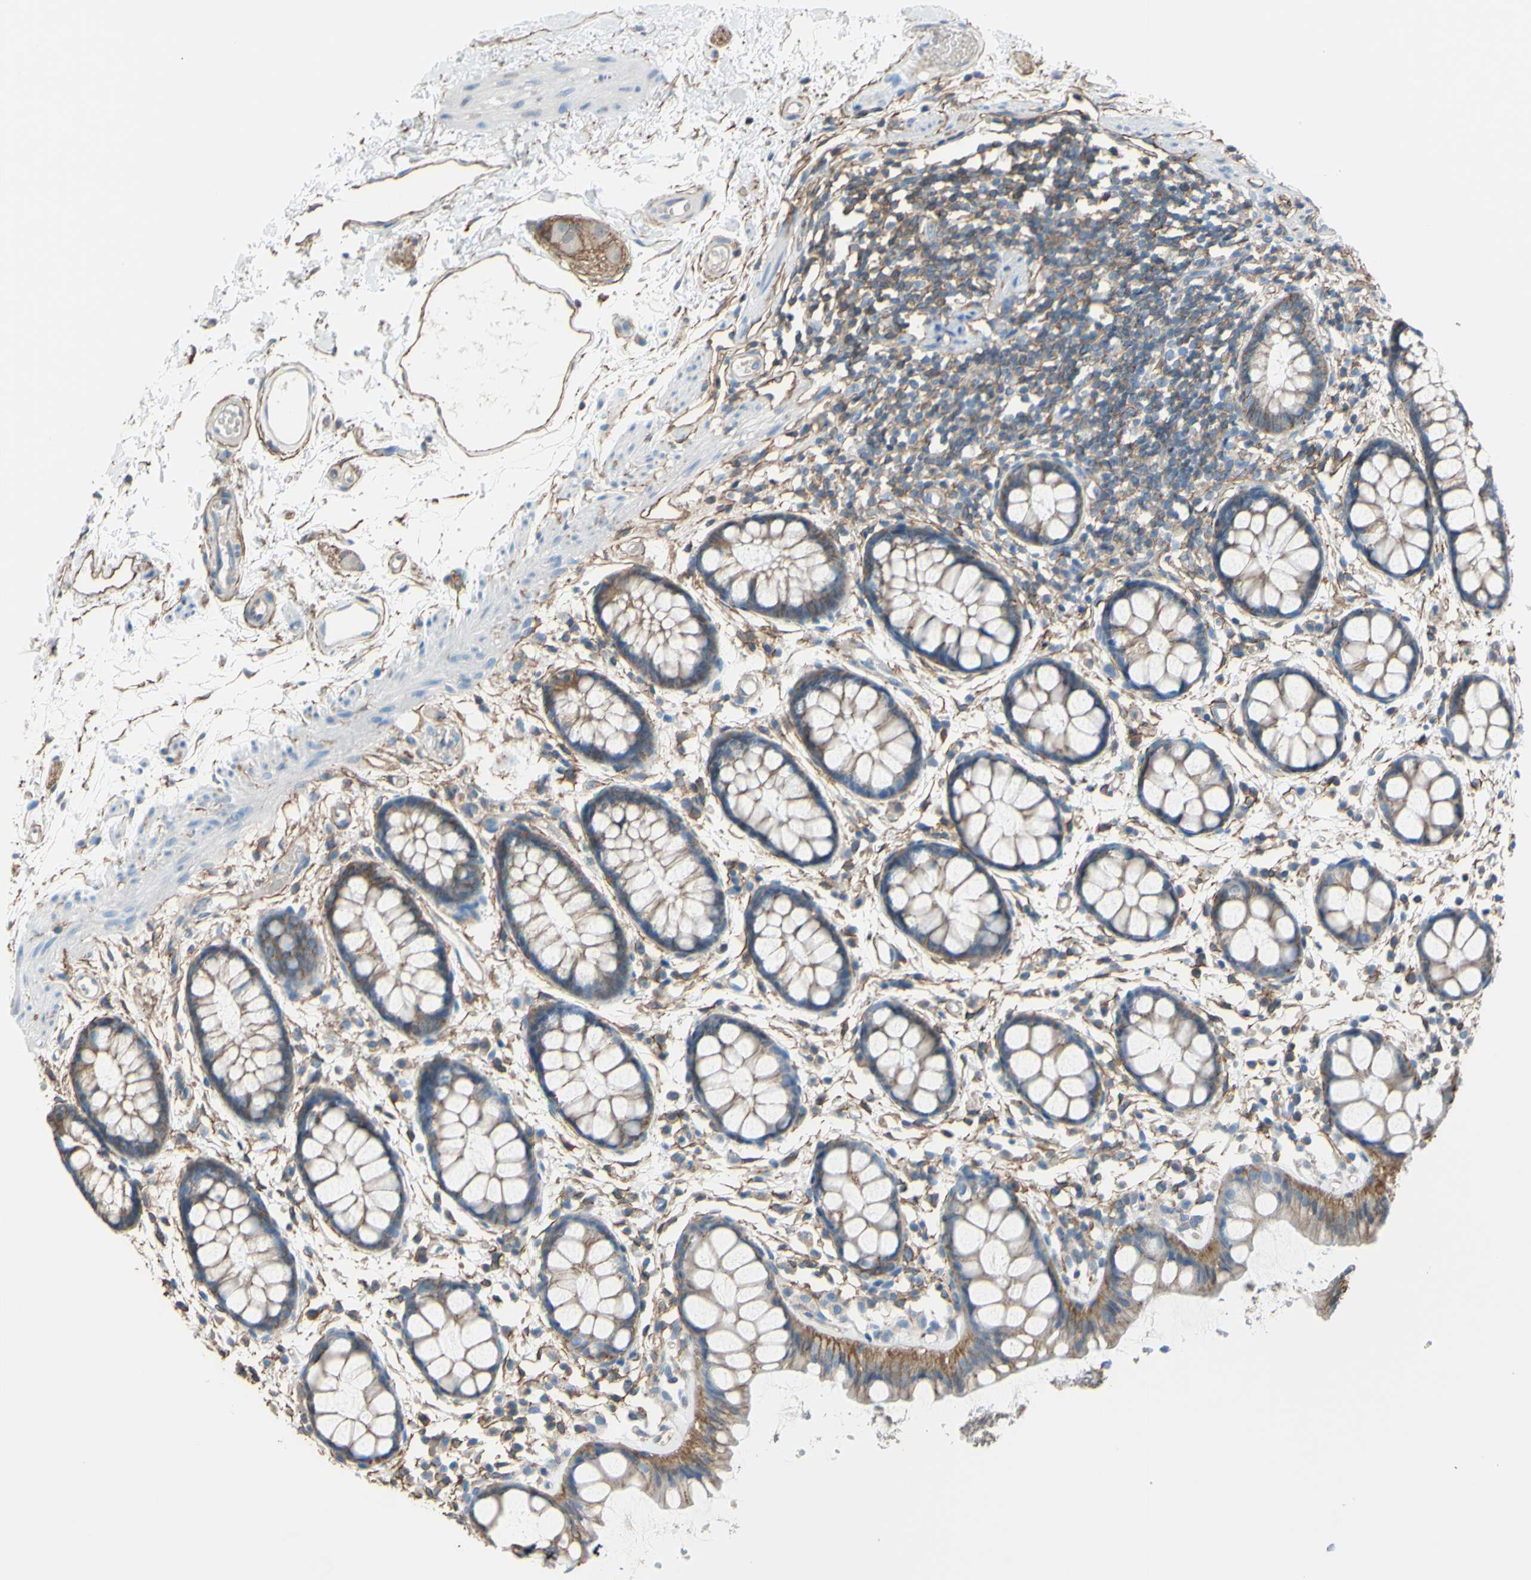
{"staining": {"intensity": "moderate", "quantity": ">75%", "location": "nuclear"}, "tissue": "rectum", "cell_type": "Glandular cells", "image_type": "normal", "snomed": [{"axis": "morphology", "description": "Normal tissue, NOS"}, {"axis": "topography", "description": "Rectum"}], "caption": "A high-resolution histopathology image shows IHC staining of unremarkable rectum, which shows moderate nuclear staining in about >75% of glandular cells. (DAB (3,3'-diaminobenzidine) IHC with brightfield microscopy, high magnification).", "gene": "ADD1", "patient": {"sex": "female", "age": 66}}